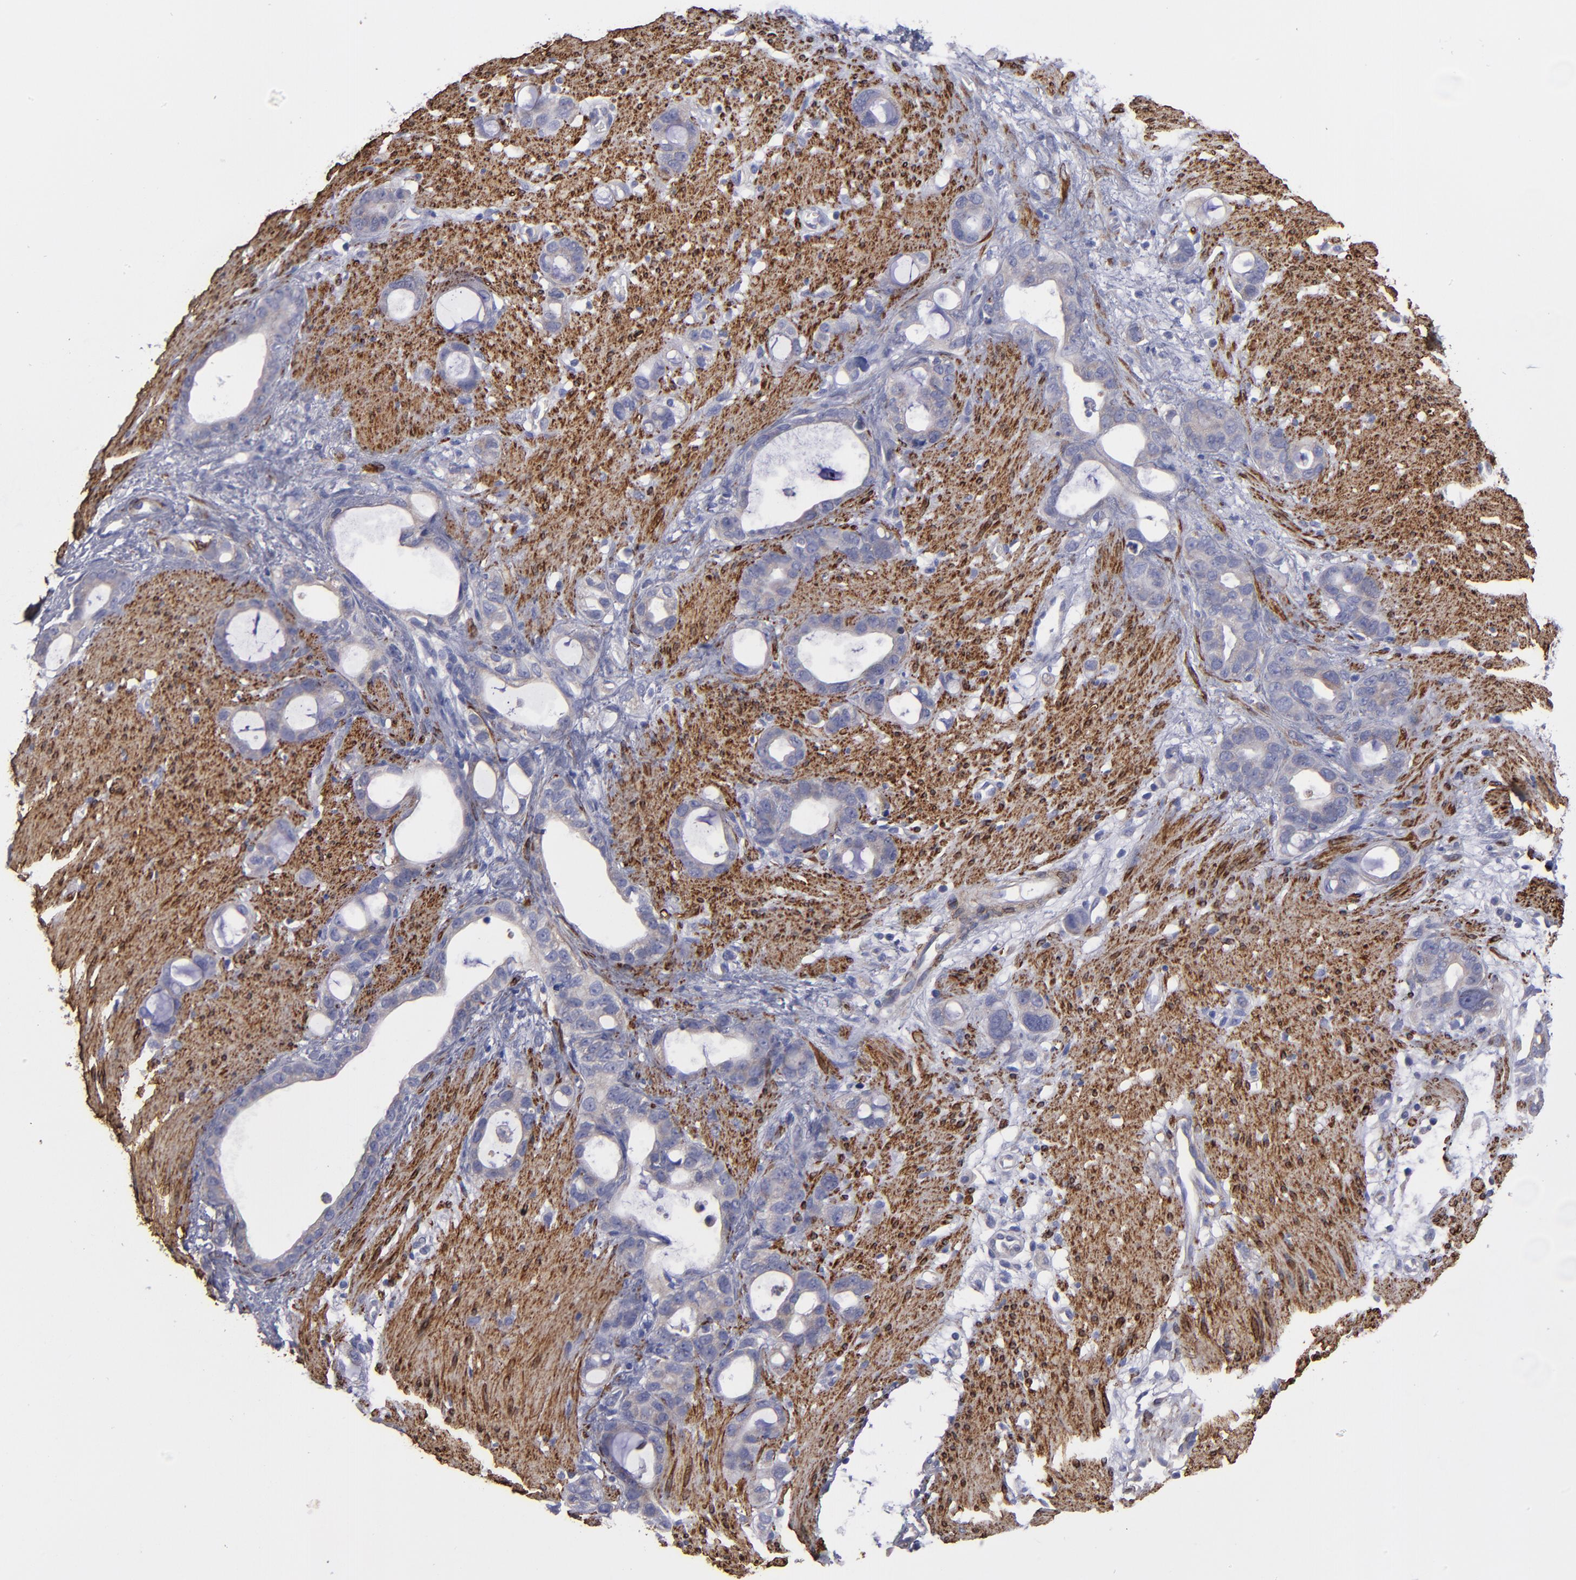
{"staining": {"intensity": "weak", "quantity": ">75%", "location": "cytoplasmic/membranous"}, "tissue": "stomach cancer", "cell_type": "Tumor cells", "image_type": "cancer", "snomed": [{"axis": "morphology", "description": "Adenocarcinoma, NOS"}, {"axis": "topography", "description": "Stomach"}], "caption": "A brown stain shows weak cytoplasmic/membranous expression of a protein in stomach cancer tumor cells. Ihc stains the protein in brown and the nuclei are stained blue.", "gene": "SLMAP", "patient": {"sex": "female", "age": 75}}